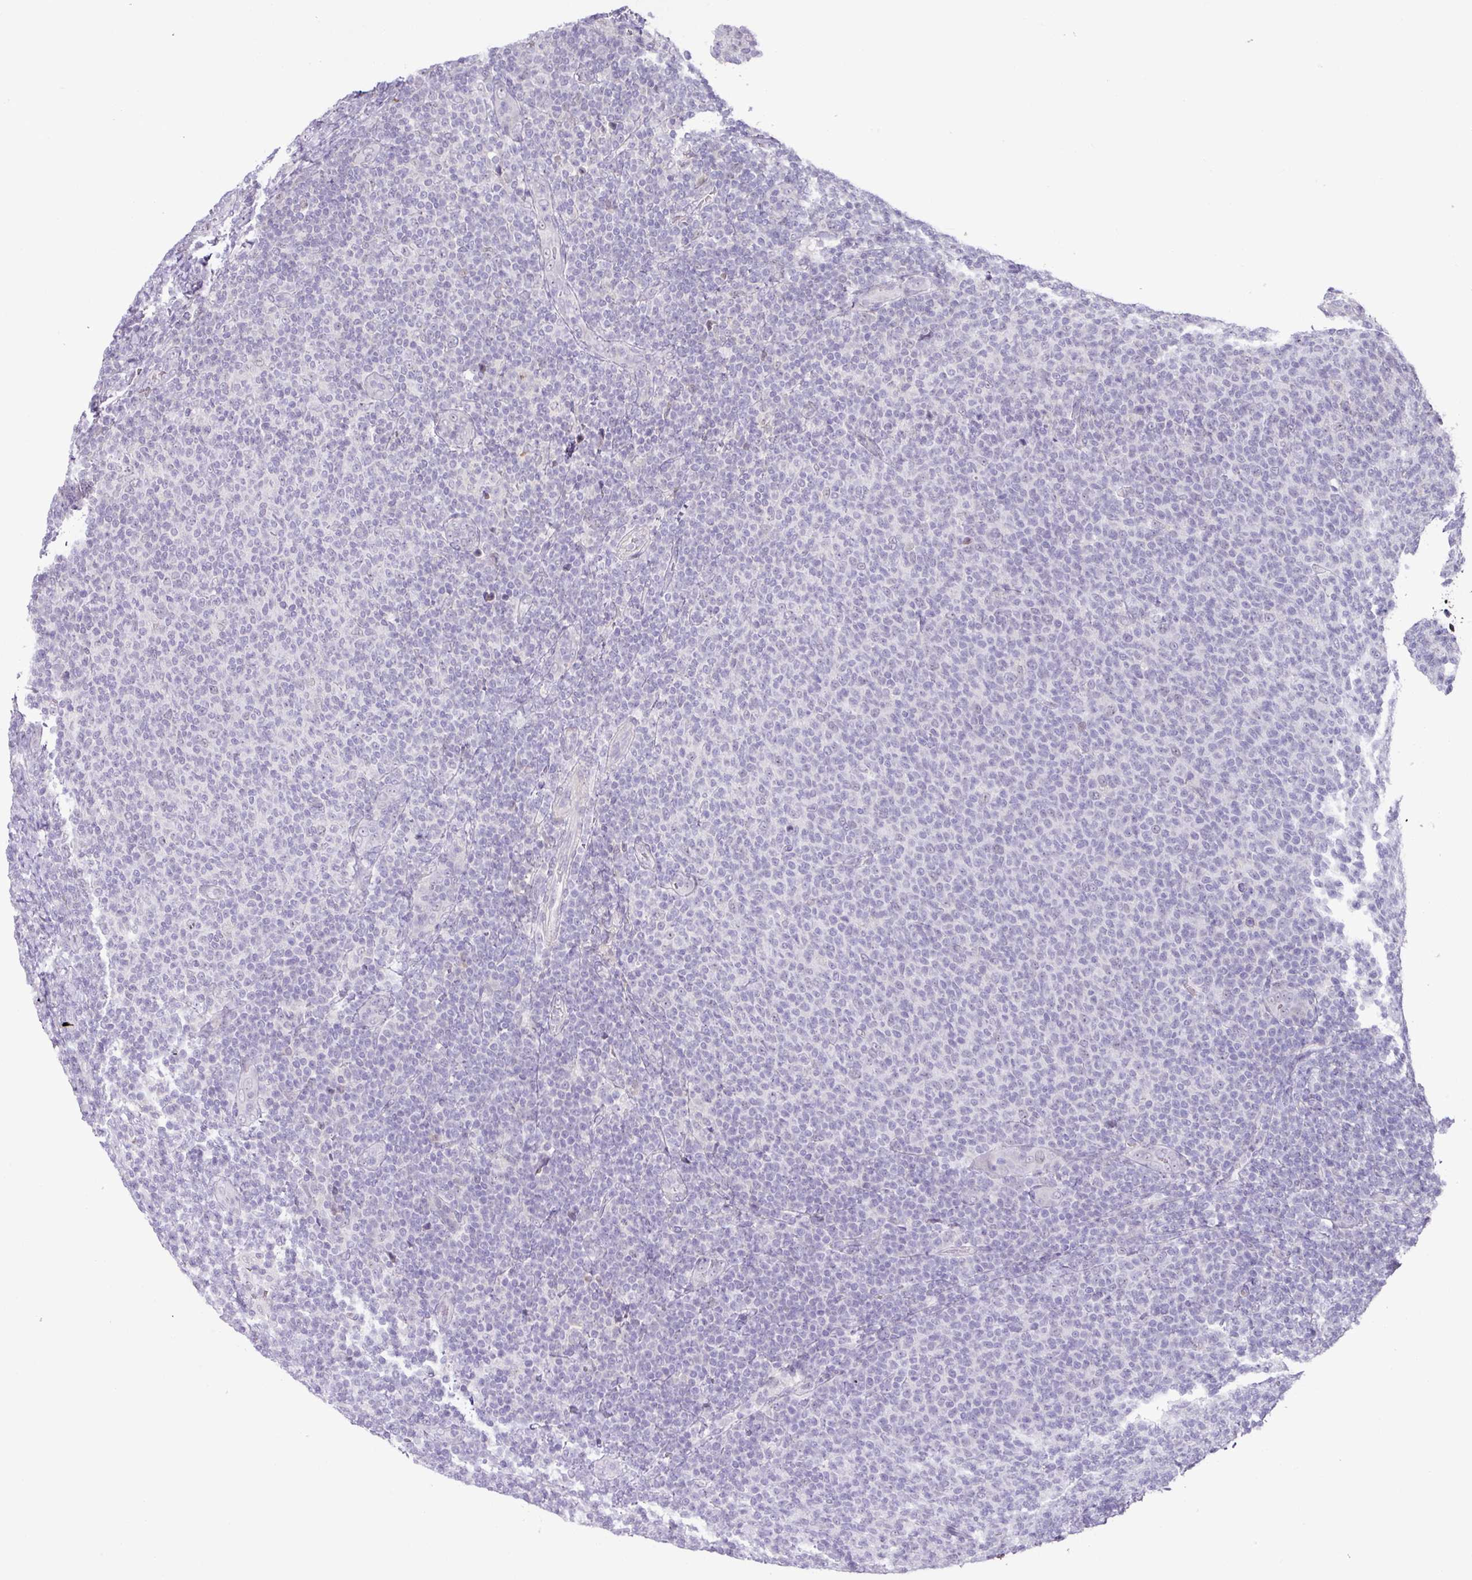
{"staining": {"intensity": "negative", "quantity": "none", "location": "none"}, "tissue": "lymphoma", "cell_type": "Tumor cells", "image_type": "cancer", "snomed": [{"axis": "morphology", "description": "Malignant lymphoma, non-Hodgkin's type, Low grade"}, {"axis": "topography", "description": "Lymph node"}], "caption": "There is no significant staining in tumor cells of lymphoma. (Brightfield microscopy of DAB immunohistochemistry (IHC) at high magnification).", "gene": "PARP2", "patient": {"sex": "male", "age": 66}}